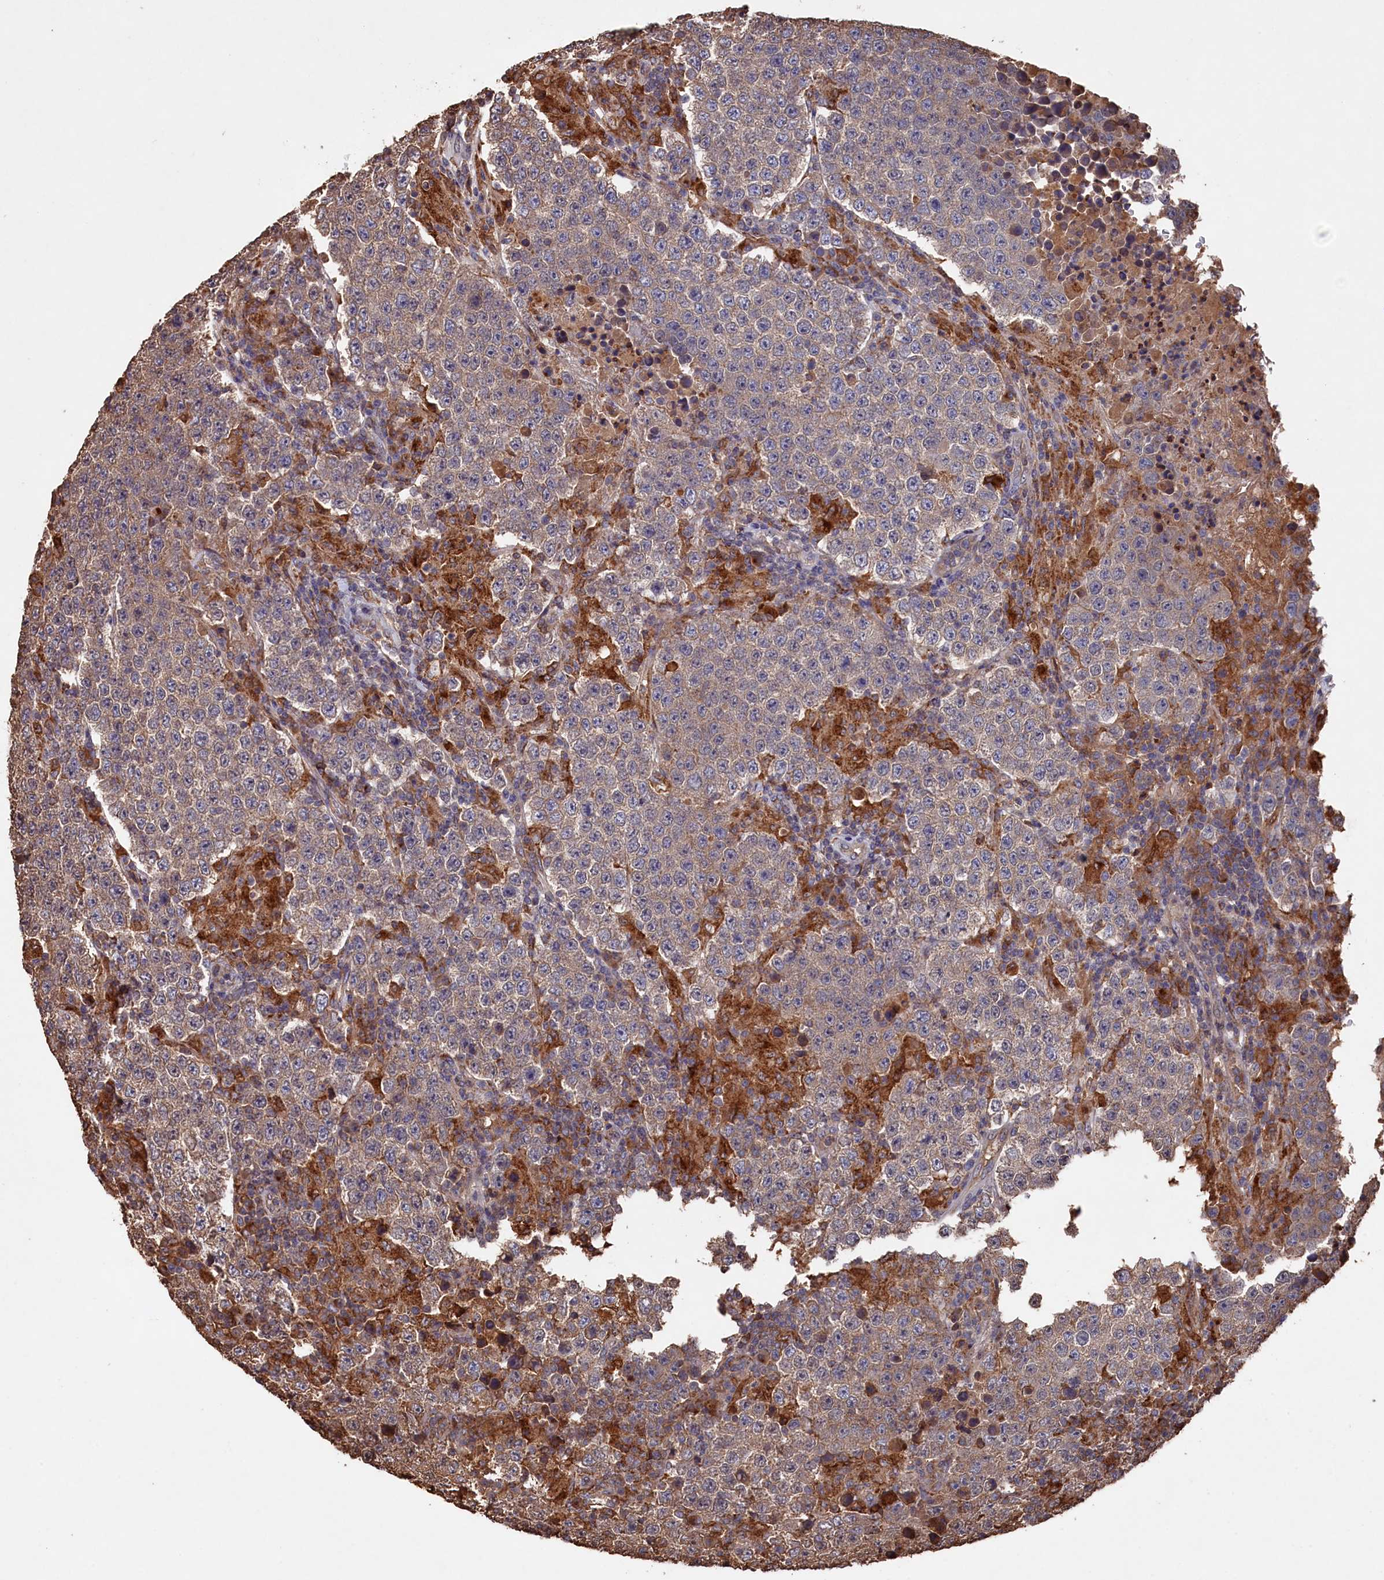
{"staining": {"intensity": "weak", "quantity": "25%-75%", "location": "cytoplasmic/membranous"}, "tissue": "testis cancer", "cell_type": "Tumor cells", "image_type": "cancer", "snomed": [{"axis": "morphology", "description": "Normal tissue, NOS"}, {"axis": "morphology", "description": "Urothelial carcinoma, High grade"}, {"axis": "morphology", "description": "Seminoma, NOS"}, {"axis": "morphology", "description": "Carcinoma, Embryonal, NOS"}, {"axis": "topography", "description": "Urinary bladder"}, {"axis": "topography", "description": "Testis"}], "caption": "Tumor cells show weak cytoplasmic/membranous staining in approximately 25%-75% of cells in testis seminoma.", "gene": "NAA60", "patient": {"sex": "male", "age": 41}}